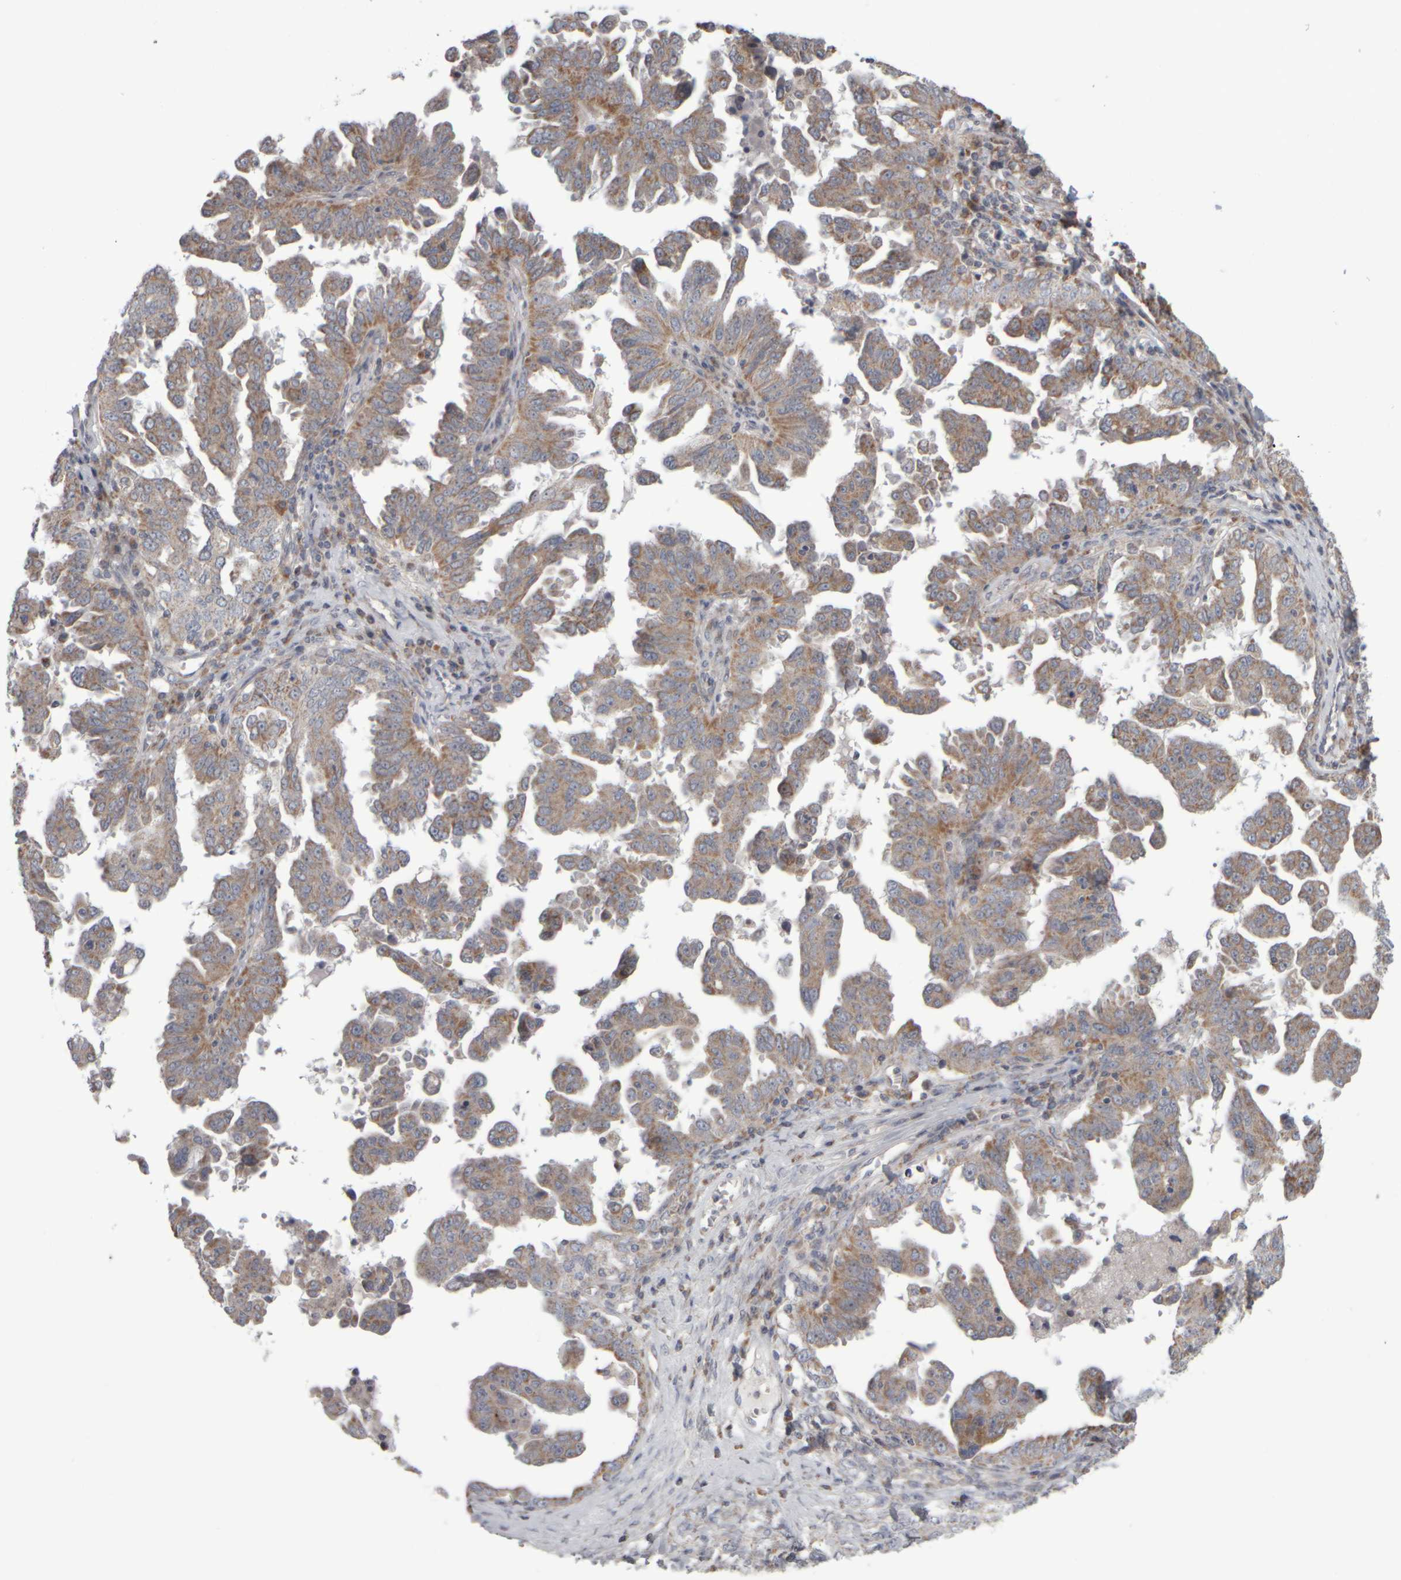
{"staining": {"intensity": "moderate", "quantity": ">75%", "location": "cytoplasmic/membranous"}, "tissue": "ovarian cancer", "cell_type": "Tumor cells", "image_type": "cancer", "snomed": [{"axis": "morphology", "description": "Carcinoma, endometroid"}, {"axis": "topography", "description": "Ovary"}], "caption": "A micrograph of ovarian cancer (endometroid carcinoma) stained for a protein demonstrates moderate cytoplasmic/membranous brown staining in tumor cells.", "gene": "SCO1", "patient": {"sex": "female", "age": 62}}